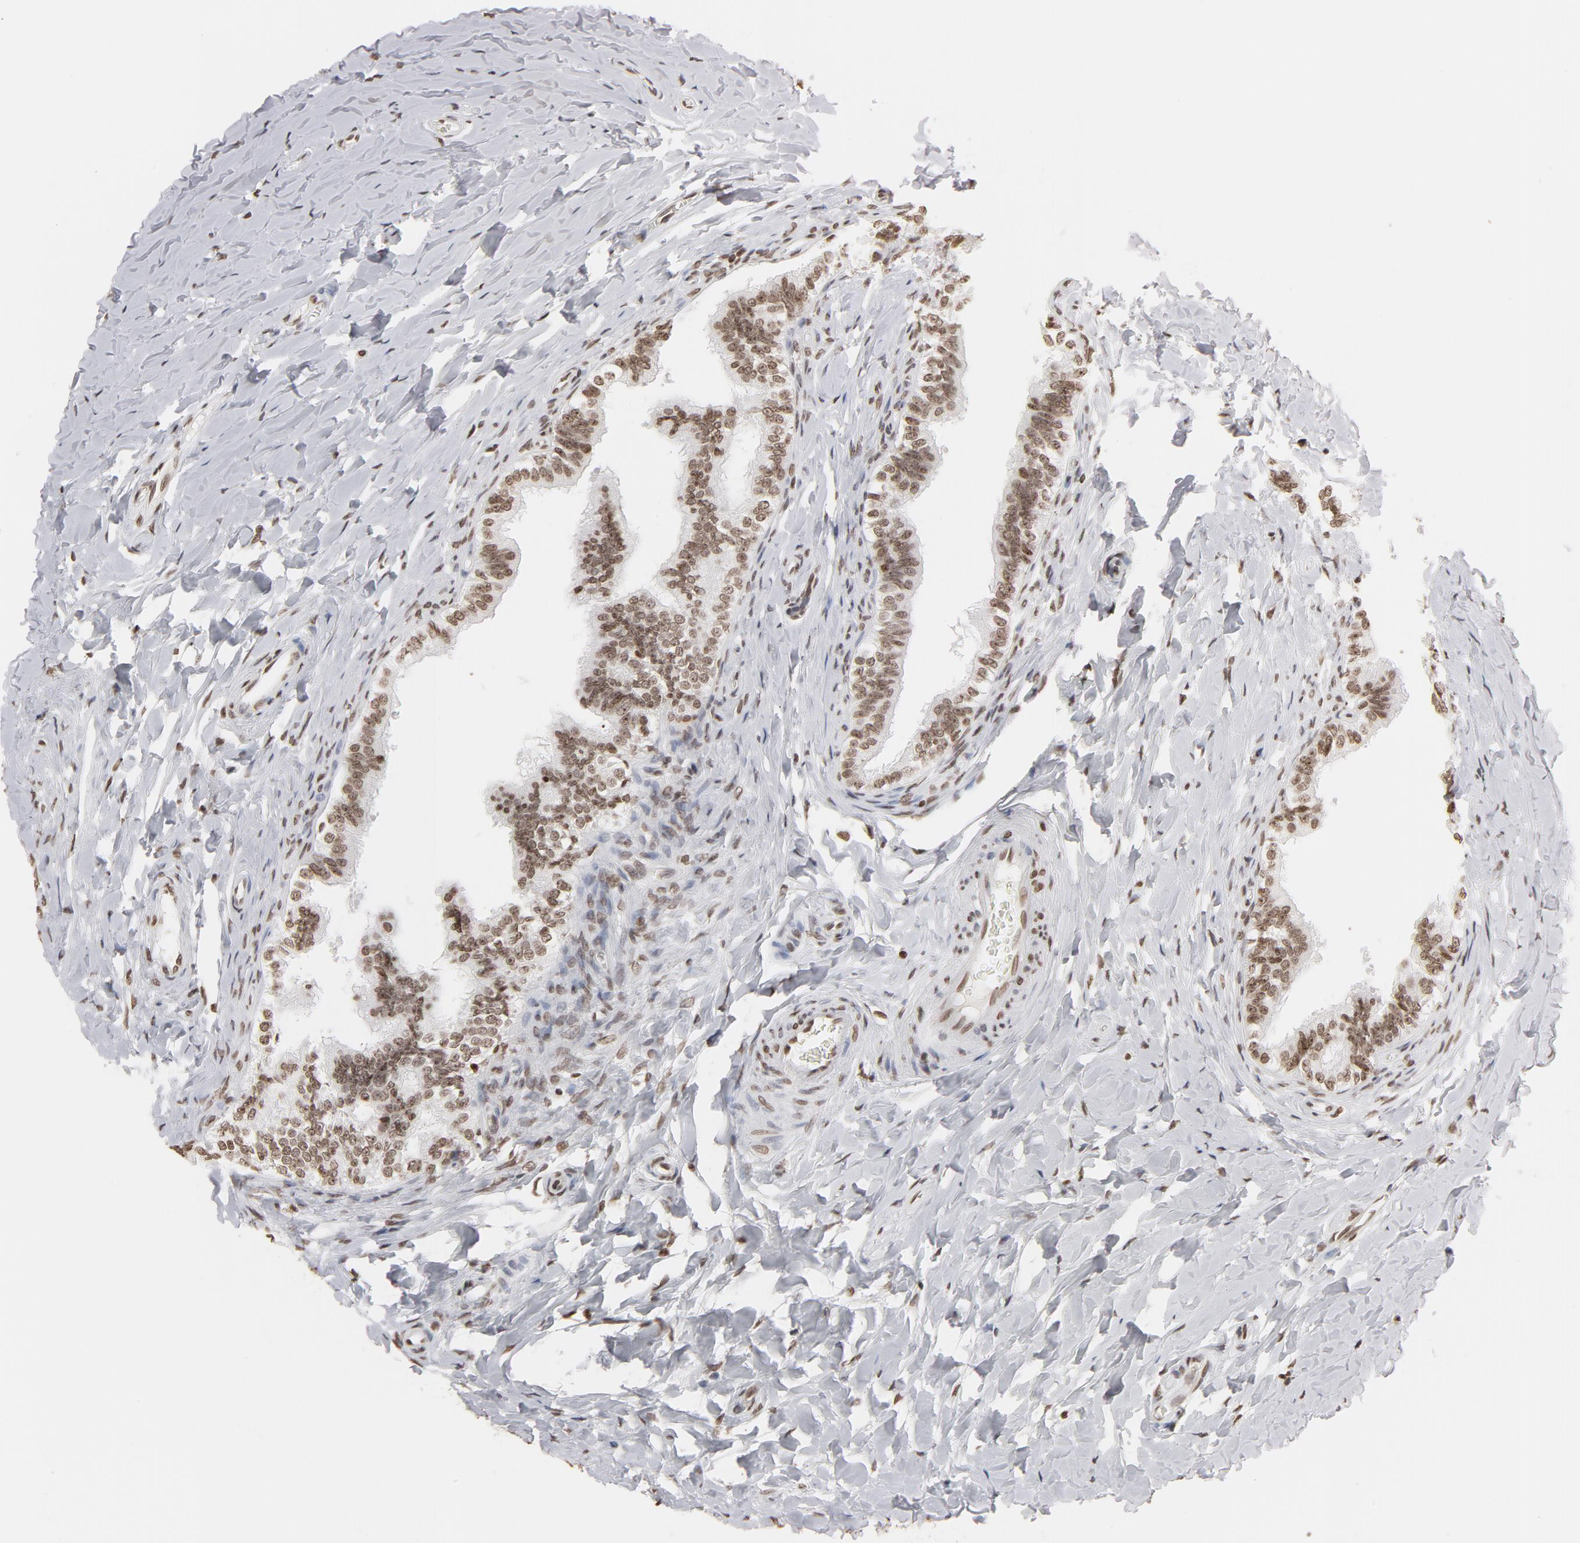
{"staining": {"intensity": "weak", "quantity": ">75%", "location": "nuclear"}, "tissue": "epididymis", "cell_type": "Glandular cells", "image_type": "normal", "snomed": [{"axis": "morphology", "description": "Normal tissue, NOS"}, {"axis": "topography", "description": "Soft tissue"}, {"axis": "topography", "description": "Epididymis"}], "caption": "Immunohistochemistry photomicrograph of normal epididymis: human epididymis stained using IHC shows low levels of weak protein expression localized specifically in the nuclear of glandular cells, appearing as a nuclear brown color.", "gene": "H2AC12", "patient": {"sex": "male", "age": 26}}